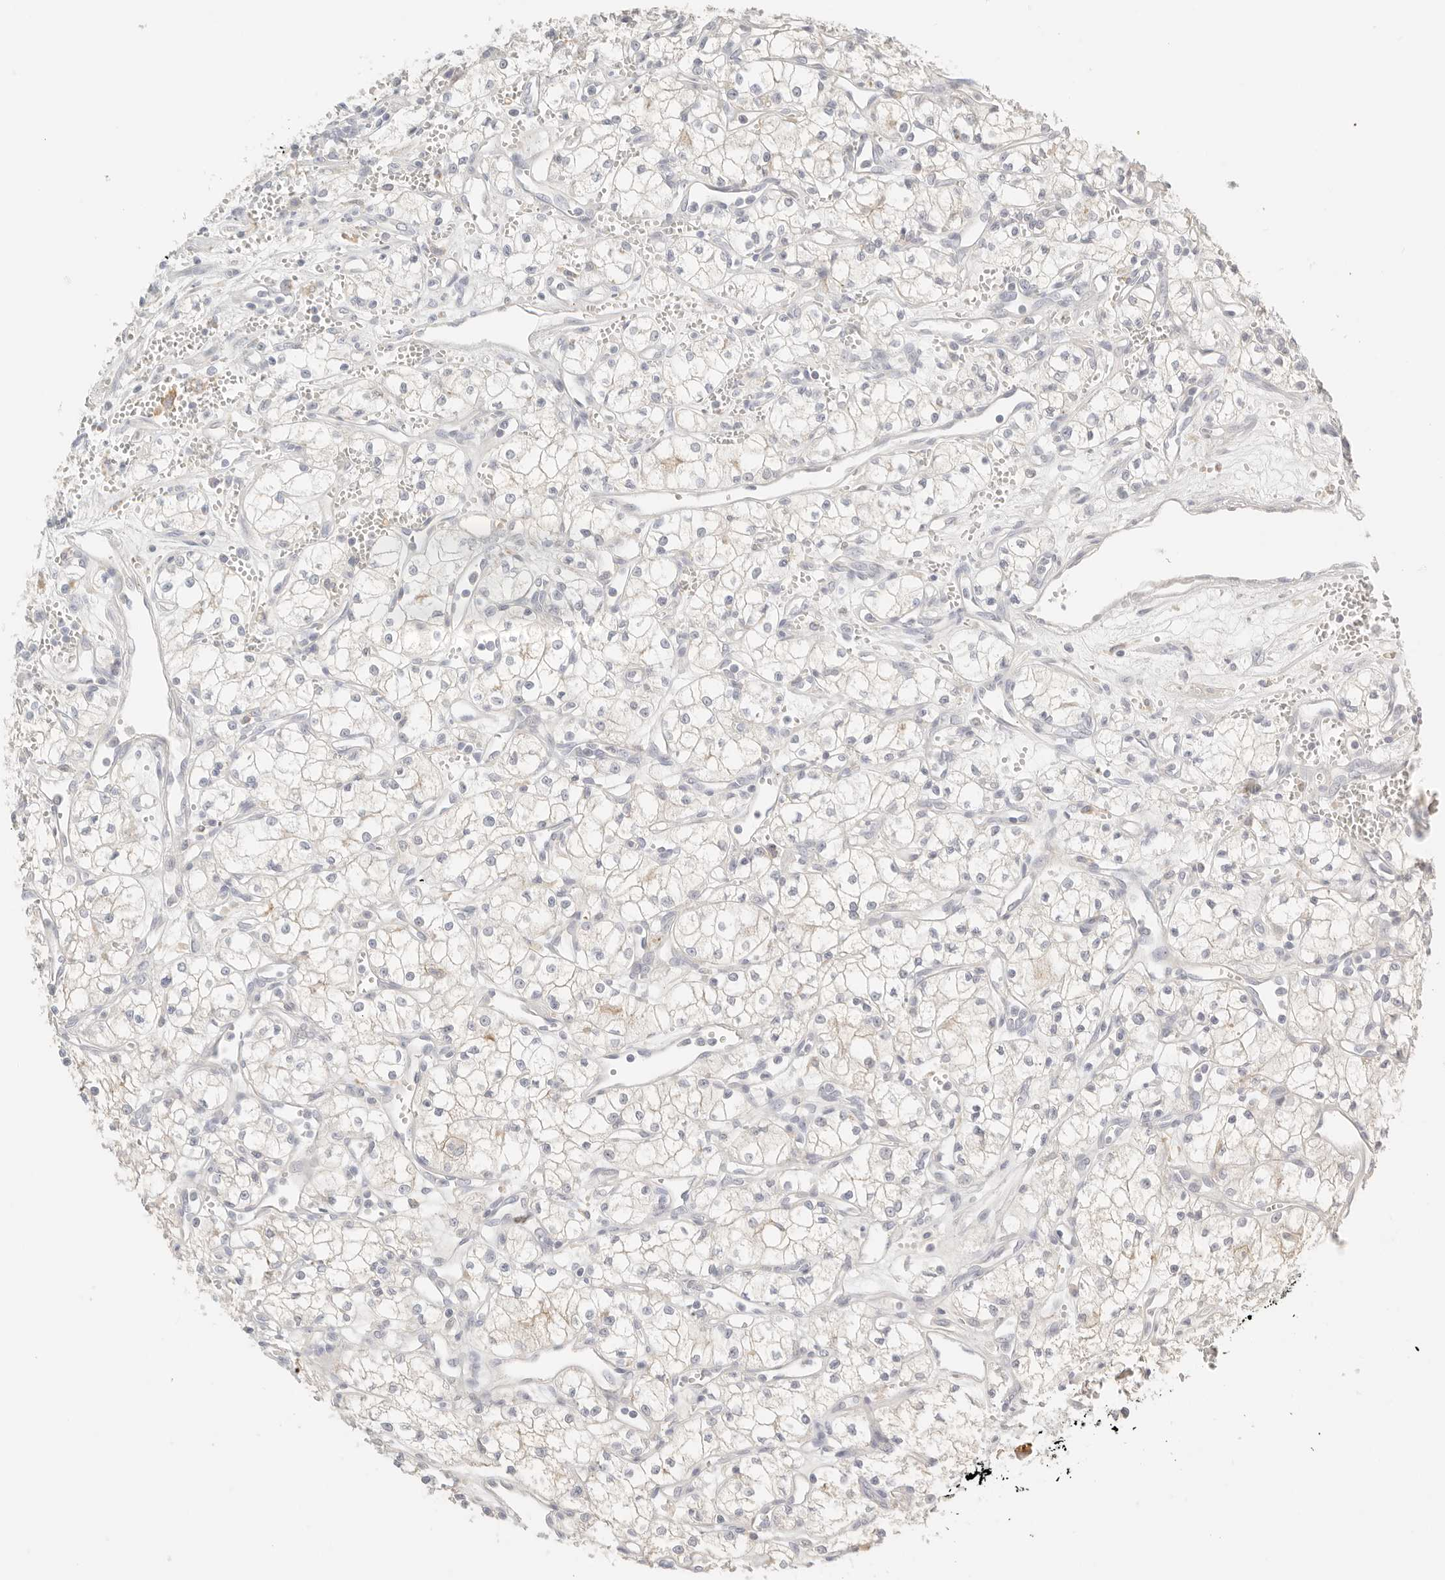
{"staining": {"intensity": "negative", "quantity": "none", "location": "none"}, "tissue": "renal cancer", "cell_type": "Tumor cells", "image_type": "cancer", "snomed": [{"axis": "morphology", "description": "Adenocarcinoma, NOS"}, {"axis": "topography", "description": "Kidney"}], "caption": "Renal adenocarcinoma stained for a protein using IHC reveals no positivity tumor cells.", "gene": "CEP120", "patient": {"sex": "male", "age": 59}}